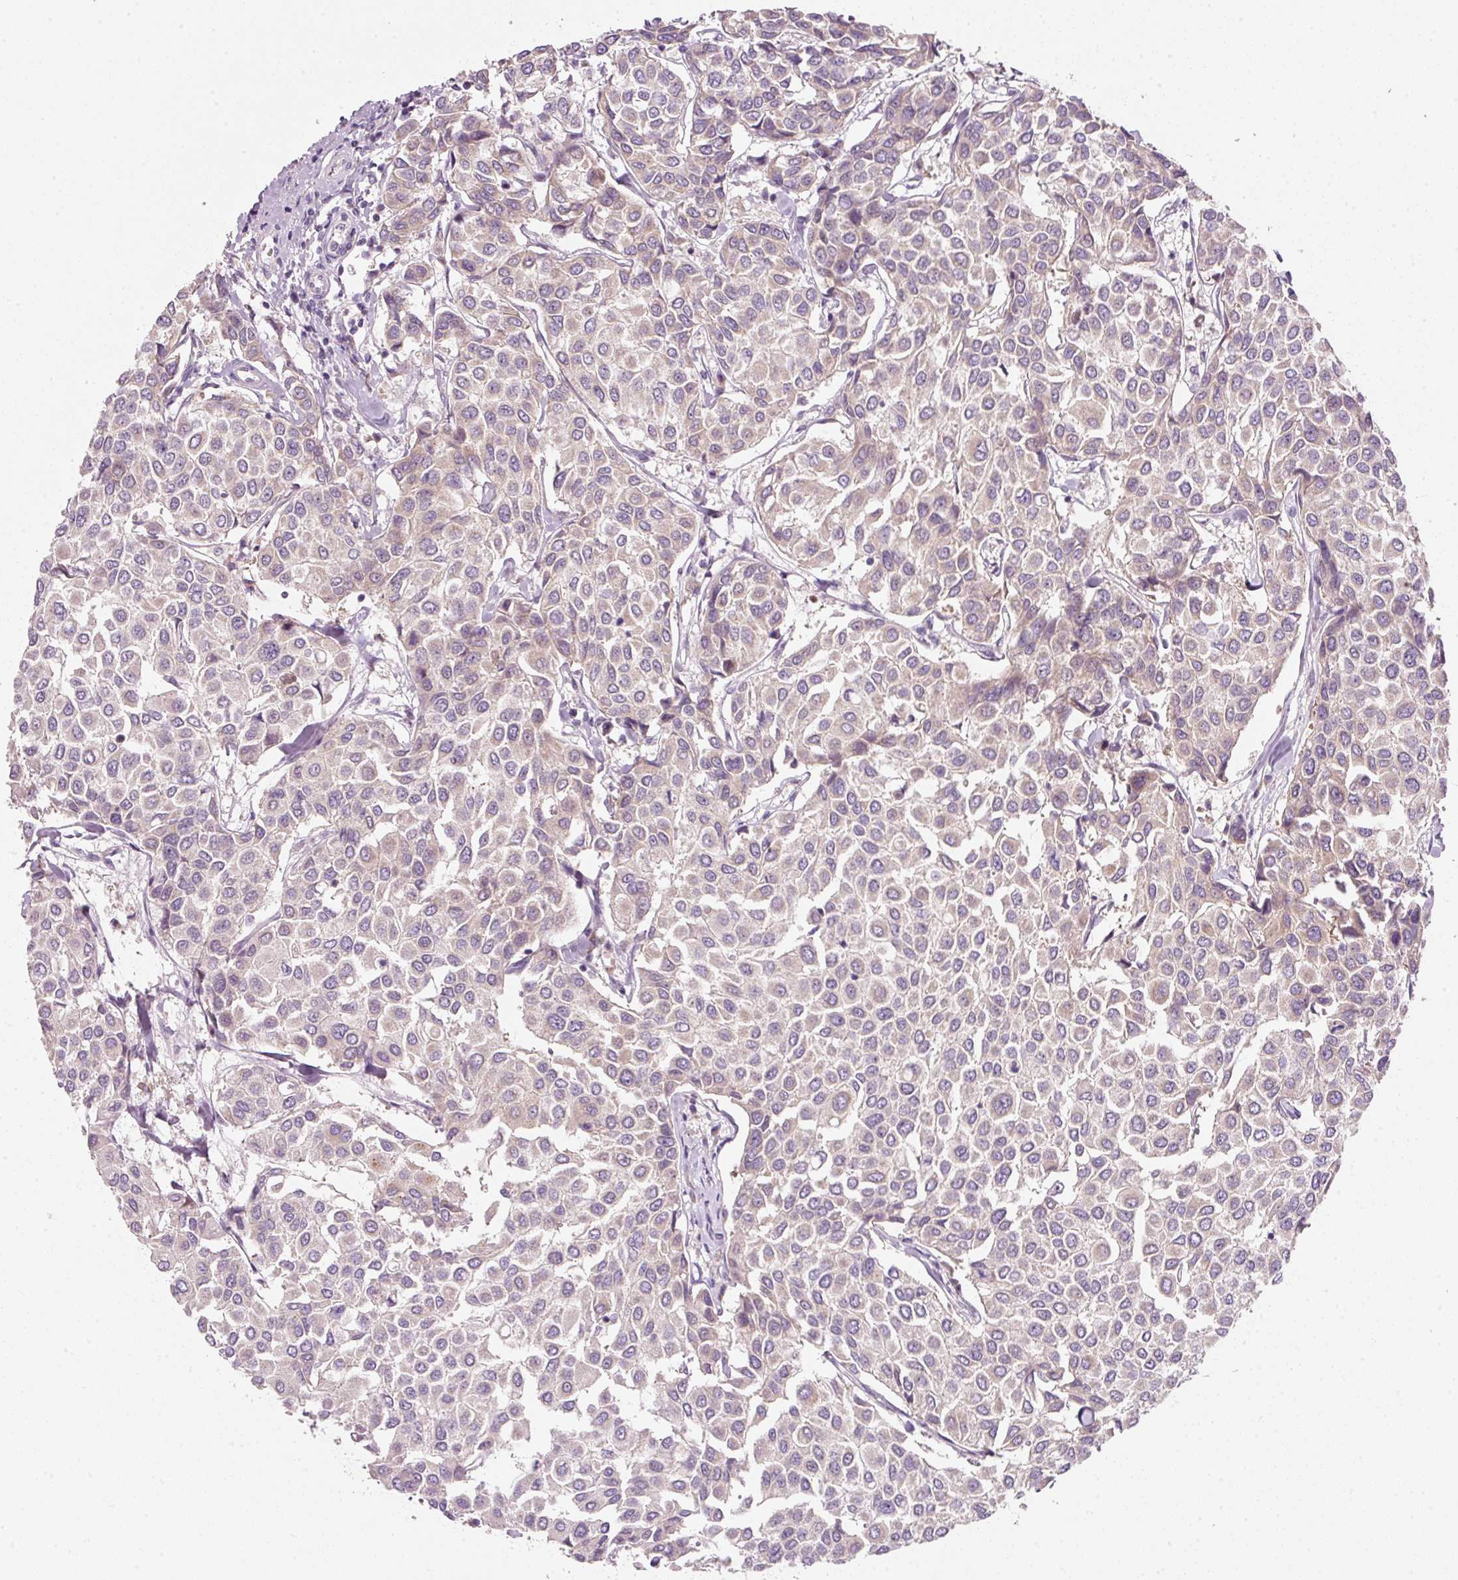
{"staining": {"intensity": "weak", "quantity": "<25%", "location": "cytoplasmic/membranous"}, "tissue": "breast cancer", "cell_type": "Tumor cells", "image_type": "cancer", "snomed": [{"axis": "morphology", "description": "Duct carcinoma"}, {"axis": "topography", "description": "Breast"}], "caption": "An image of human breast intraductal carcinoma is negative for staining in tumor cells.", "gene": "FAM78B", "patient": {"sex": "female", "age": 55}}